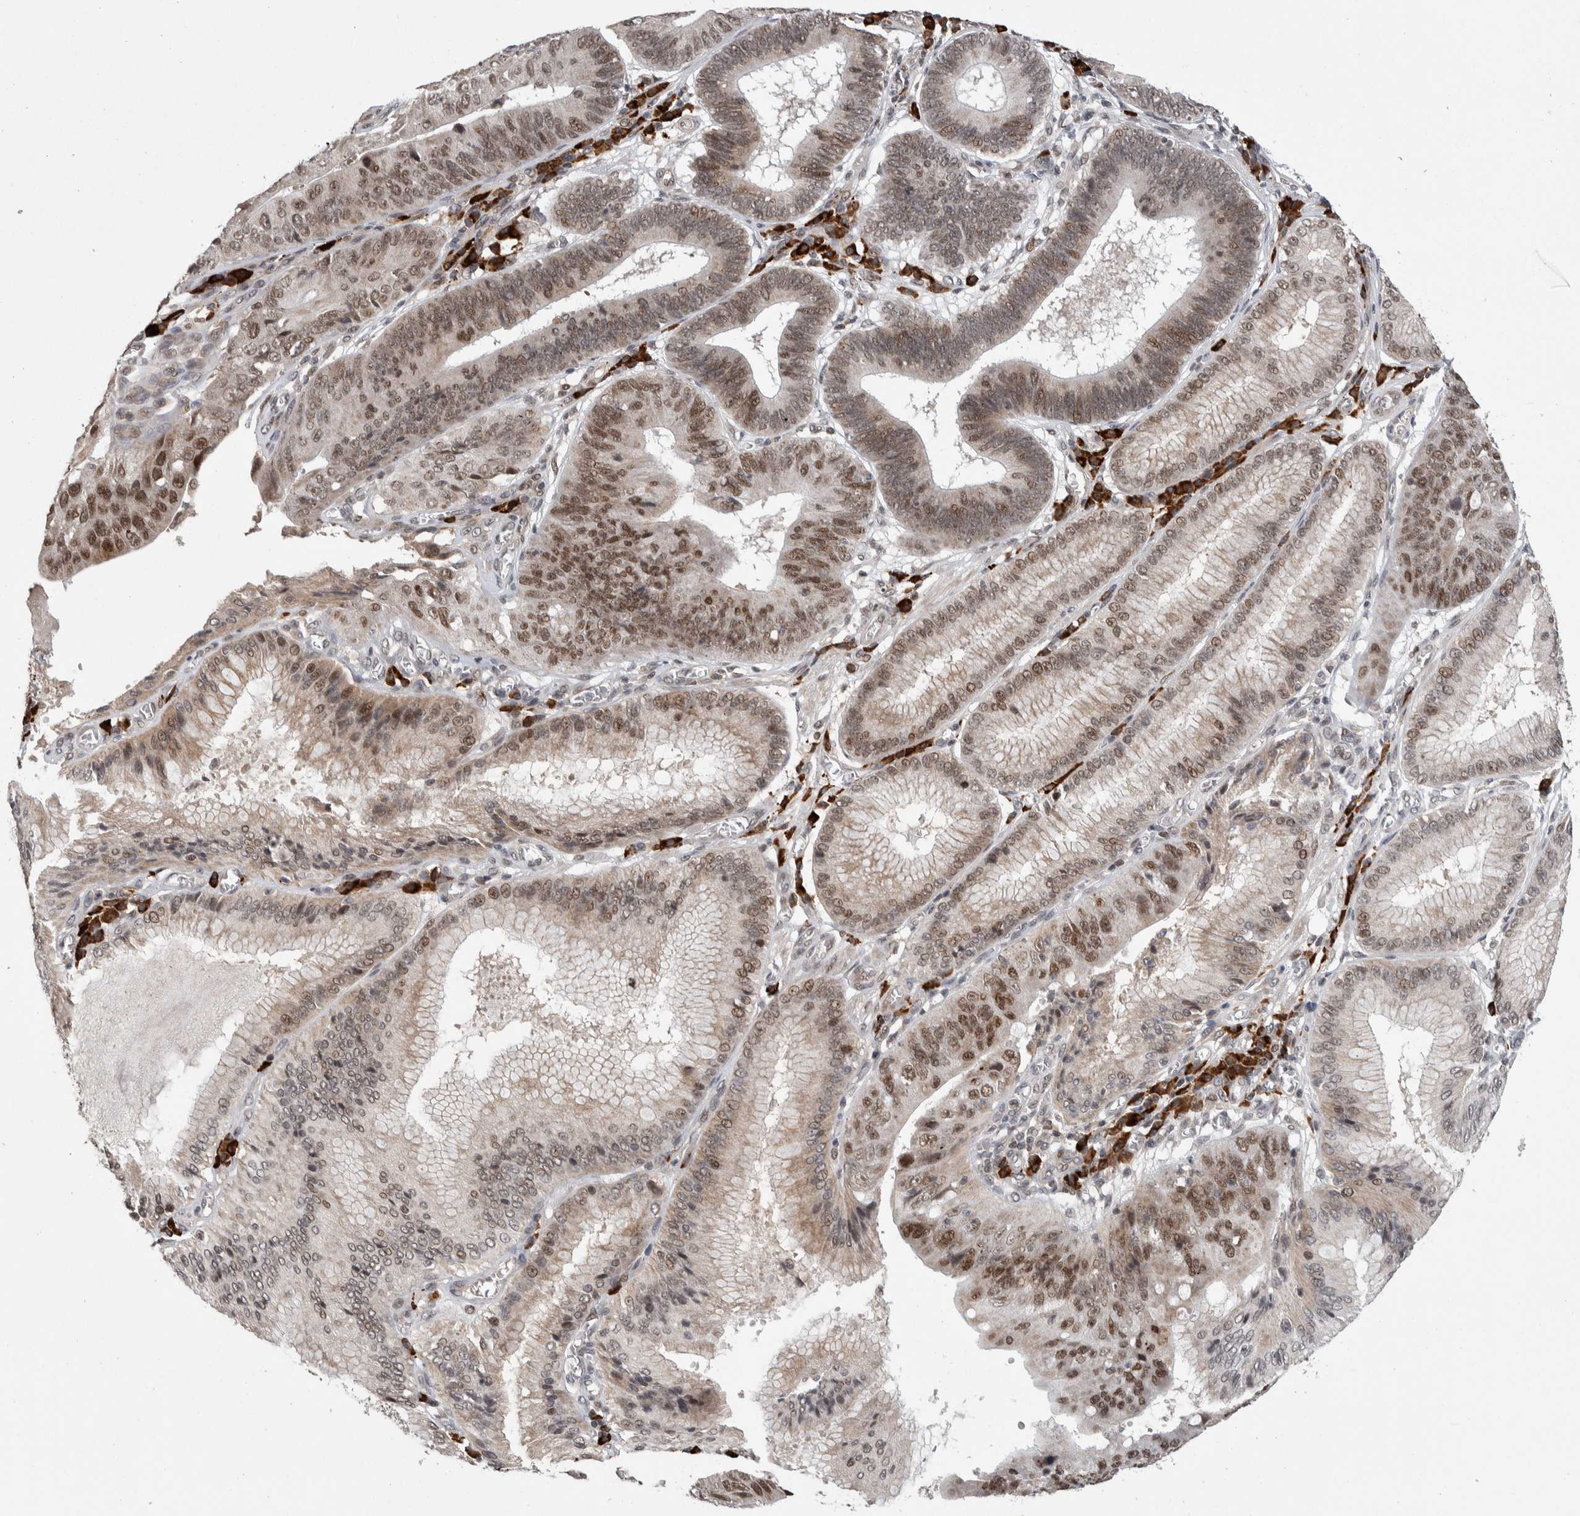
{"staining": {"intensity": "strong", "quantity": ">75%", "location": "nuclear"}, "tissue": "stomach cancer", "cell_type": "Tumor cells", "image_type": "cancer", "snomed": [{"axis": "morphology", "description": "Adenocarcinoma, NOS"}, {"axis": "topography", "description": "Stomach"}], "caption": "Stomach cancer (adenocarcinoma) was stained to show a protein in brown. There is high levels of strong nuclear staining in about >75% of tumor cells. Immunohistochemistry stains the protein of interest in brown and the nuclei are stained blue.", "gene": "ZNF592", "patient": {"sex": "male", "age": 59}}